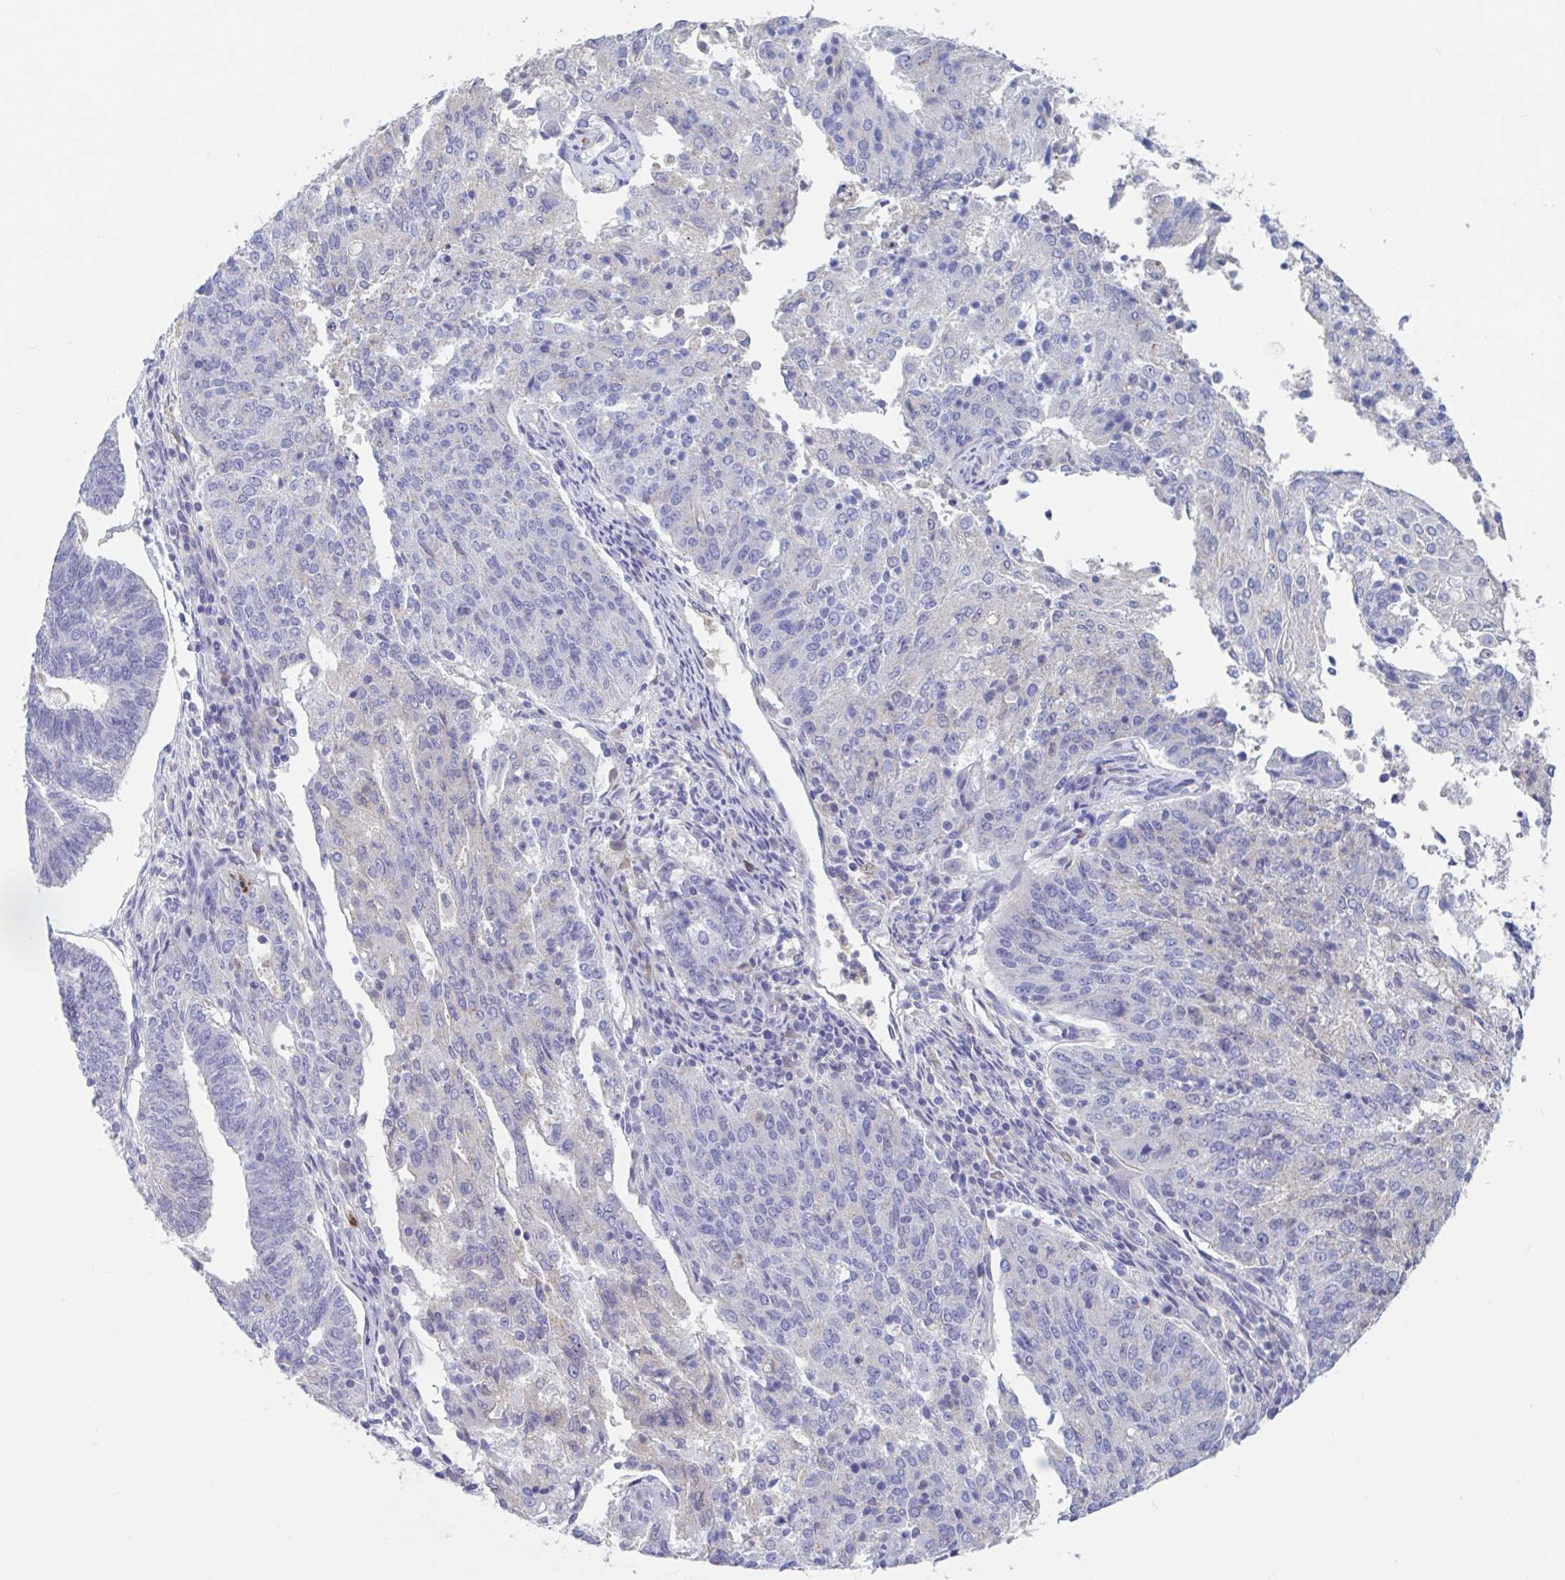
{"staining": {"intensity": "negative", "quantity": "none", "location": "none"}, "tissue": "endometrial cancer", "cell_type": "Tumor cells", "image_type": "cancer", "snomed": [{"axis": "morphology", "description": "Adenocarcinoma, NOS"}, {"axis": "topography", "description": "Endometrium"}], "caption": "This histopathology image is of adenocarcinoma (endometrial) stained with IHC to label a protein in brown with the nuclei are counter-stained blue. There is no expression in tumor cells.", "gene": "ZNHIT2", "patient": {"sex": "female", "age": 82}}